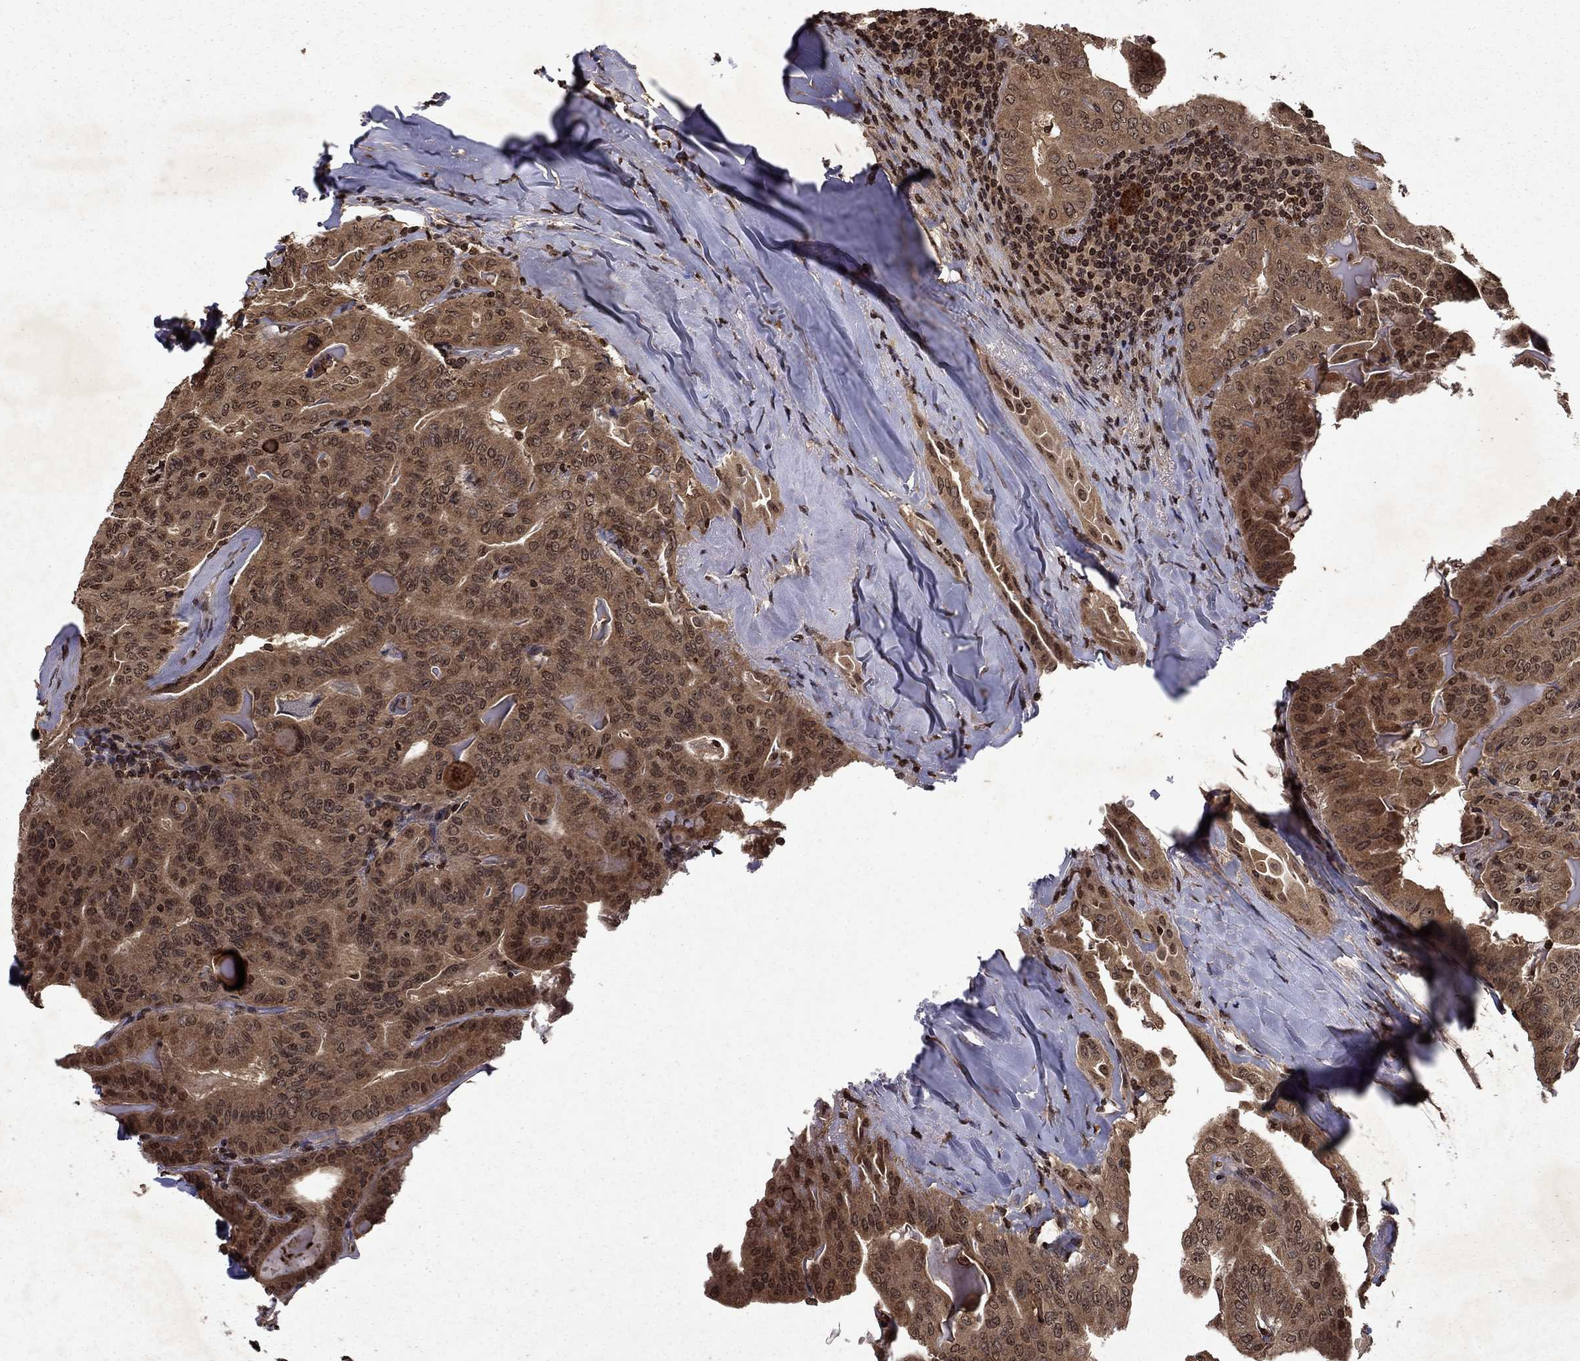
{"staining": {"intensity": "moderate", "quantity": ">75%", "location": "cytoplasmic/membranous,nuclear"}, "tissue": "thyroid cancer", "cell_type": "Tumor cells", "image_type": "cancer", "snomed": [{"axis": "morphology", "description": "Papillary adenocarcinoma, NOS"}, {"axis": "topography", "description": "Thyroid gland"}], "caption": "A brown stain shows moderate cytoplasmic/membranous and nuclear expression of a protein in thyroid papillary adenocarcinoma tumor cells.", "gene": "PIN4", "patient": {"sex": "female", "age": 68}}